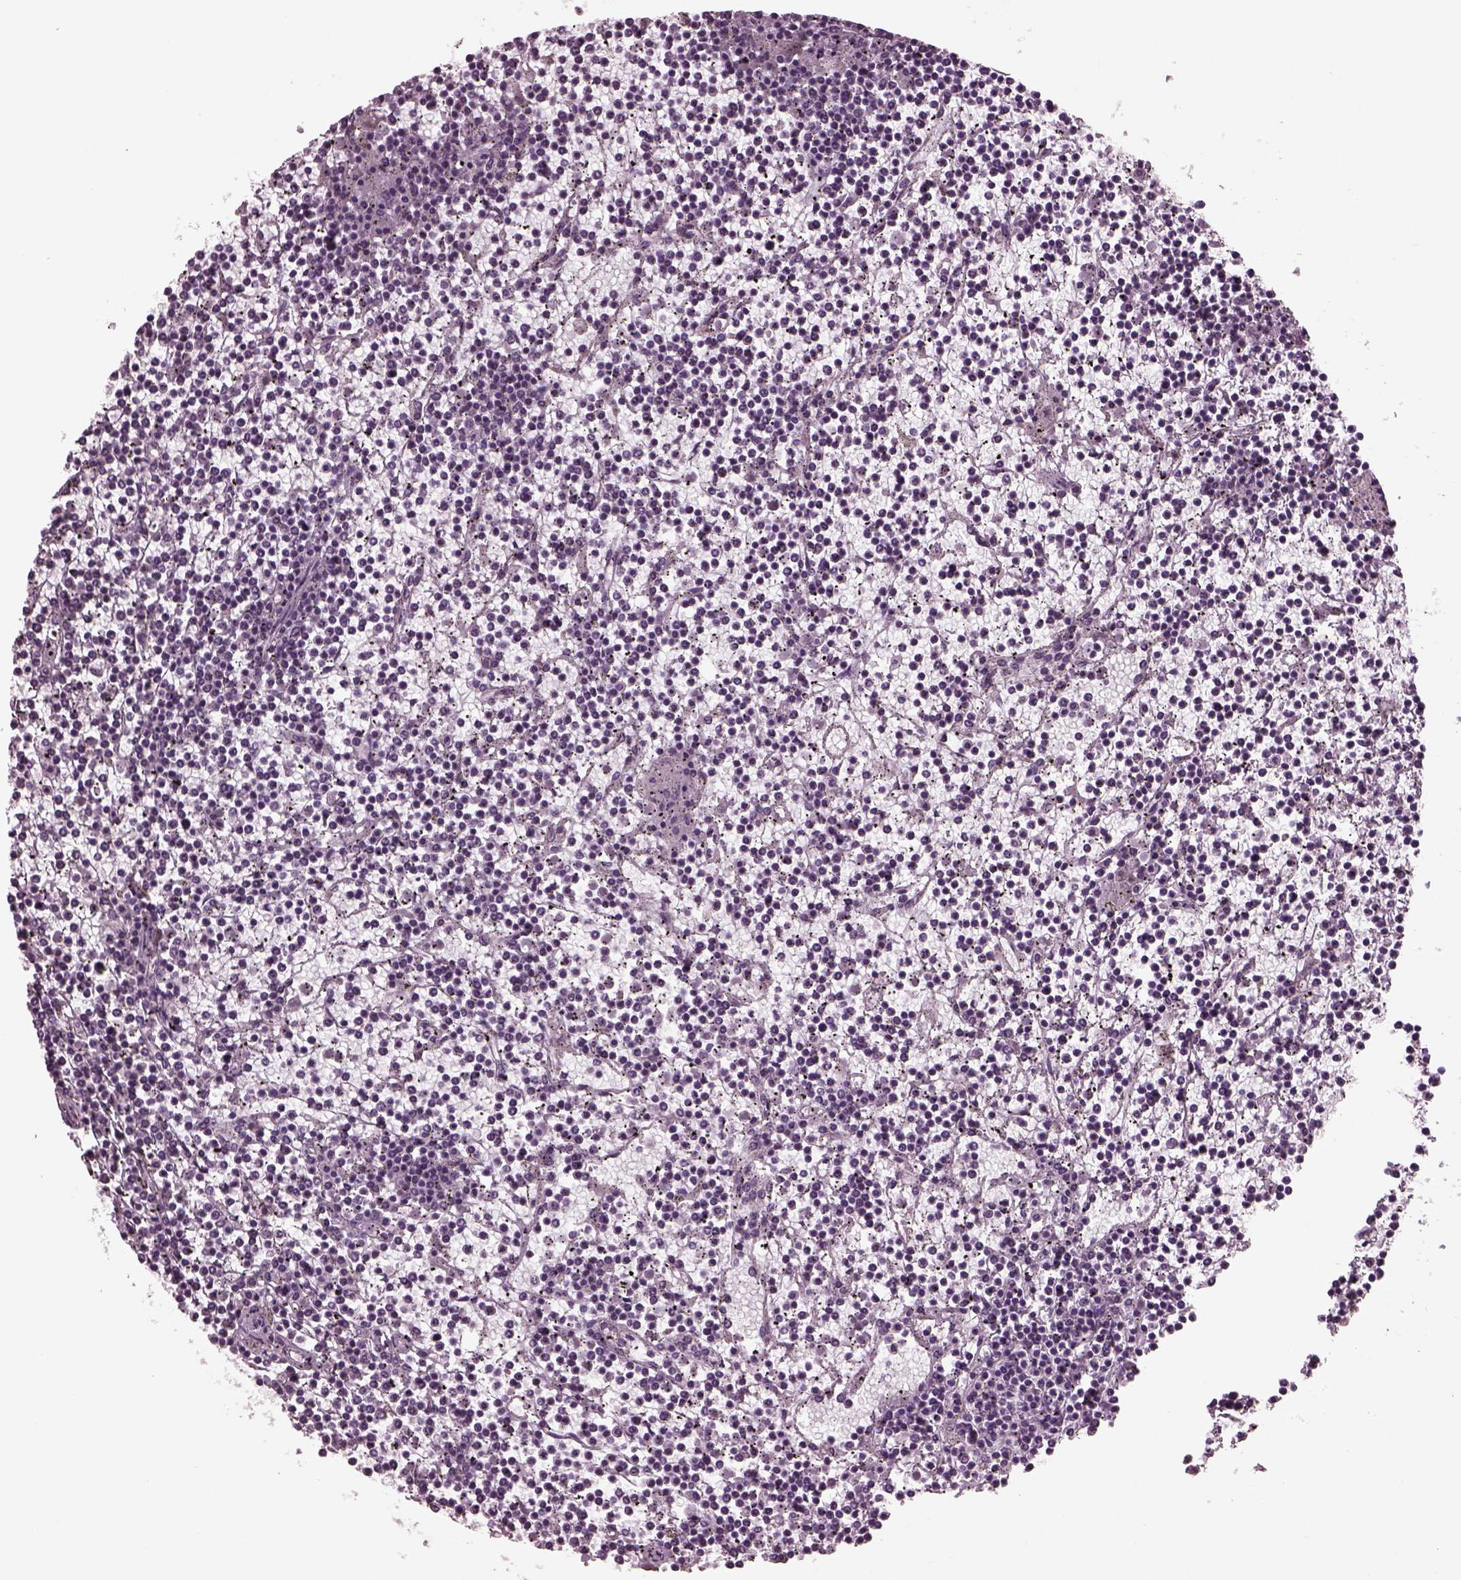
{"staining": {"intensity": "negative", "quantity": "none", "location": "none"}, "tissue": "lymphoma", "cell_type": "Tumor cells", "image_type": "cancer", "snomed": [{"axis": "morphology", "description": "Malignant lymphoma, non-Hodgkin's type, Low grade"}, {"axis": "topography", "description": "Spleen"}], "caption": "The micrograph exhibits no staining of tumor cells in malignant lymphoma, non-Hodgkin's type (low-grade).", "gene": "CLCN4", "patient": {"sex": "female", "age": 19}}